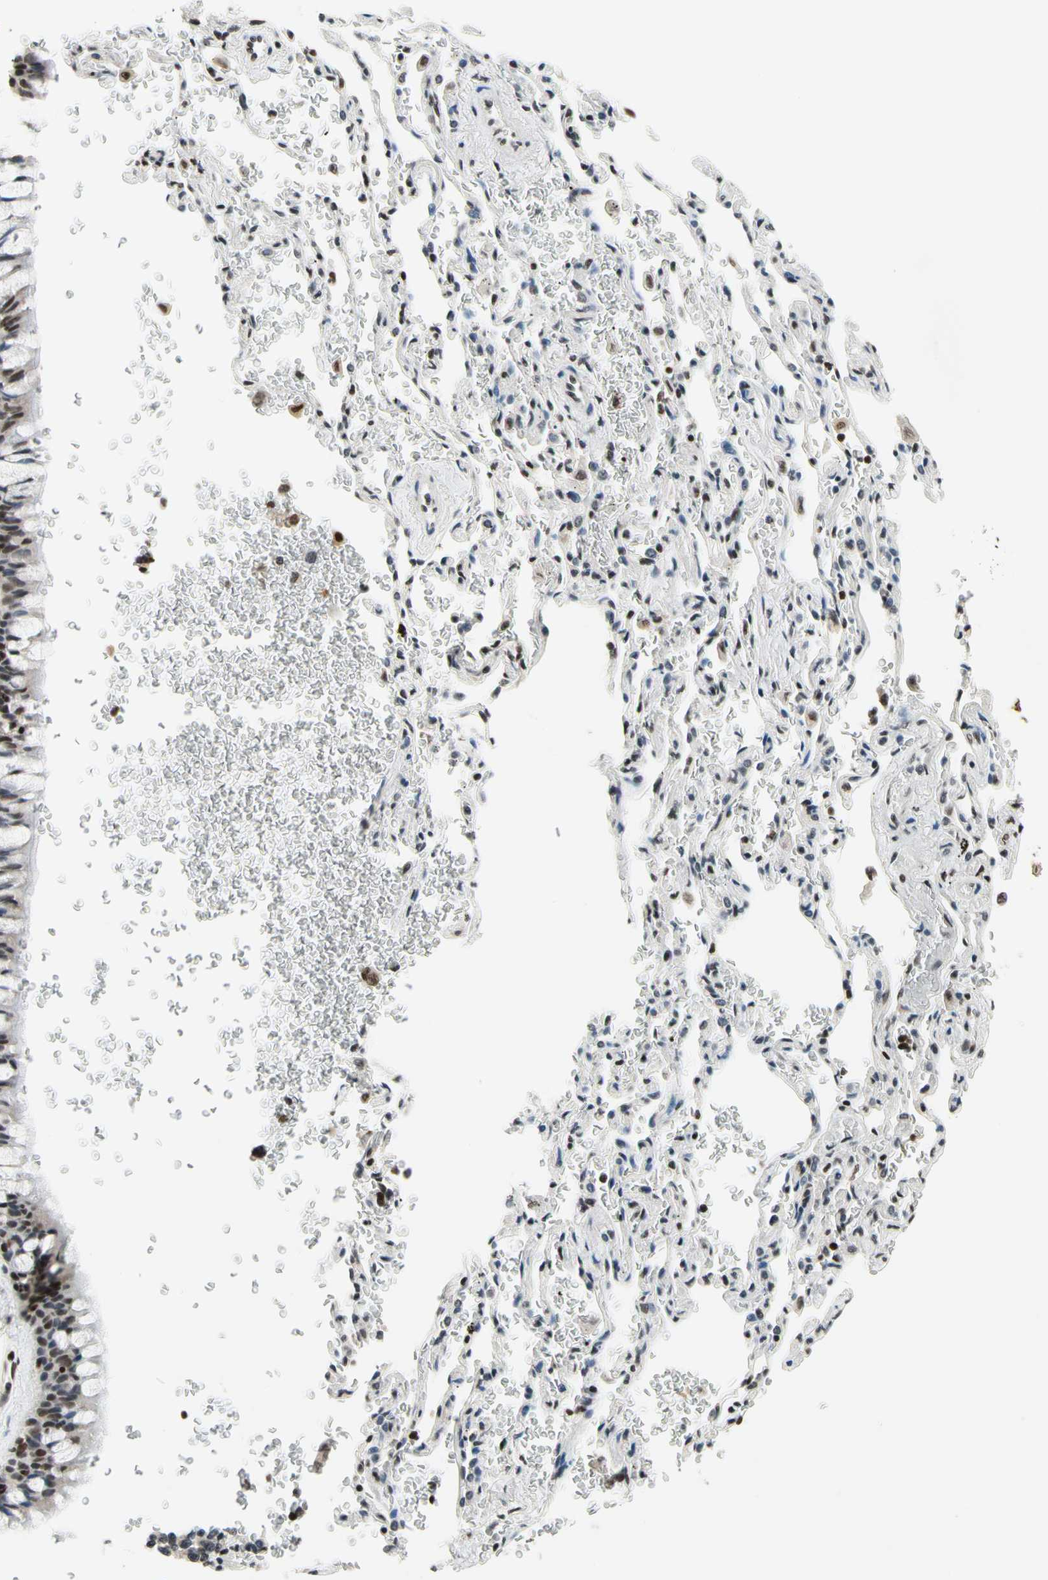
{"staining": {"intensity": "moderate", "quantity": ">75%", "location": "nuclear"}, "tissue": "bronchus", "cell_type": "Respiratory epithelial cells", "image_type": "normal", "snomed": [{"axis": "morphology", "description": "Normal tissue, NOS"}, {"axis": "morphology", "description": "Malignant melanoma, Metastatic site"}, {"axis": "topography", "description": "Bronchus"}, {"axis": "topography", "description": "Lung"}], "caption": "Protein staining reveals moderate nuclear positivity in about >75% of respiratory epithelial cells in normal bronchus. (Stains: DAB (3,3'-diaminobenzidine) in brown, nuclei in blue, Microscopy: brightfield microscopy at high magnification).", "gene": "RECQL", "patient": {"sex": "male", "age": 64}}